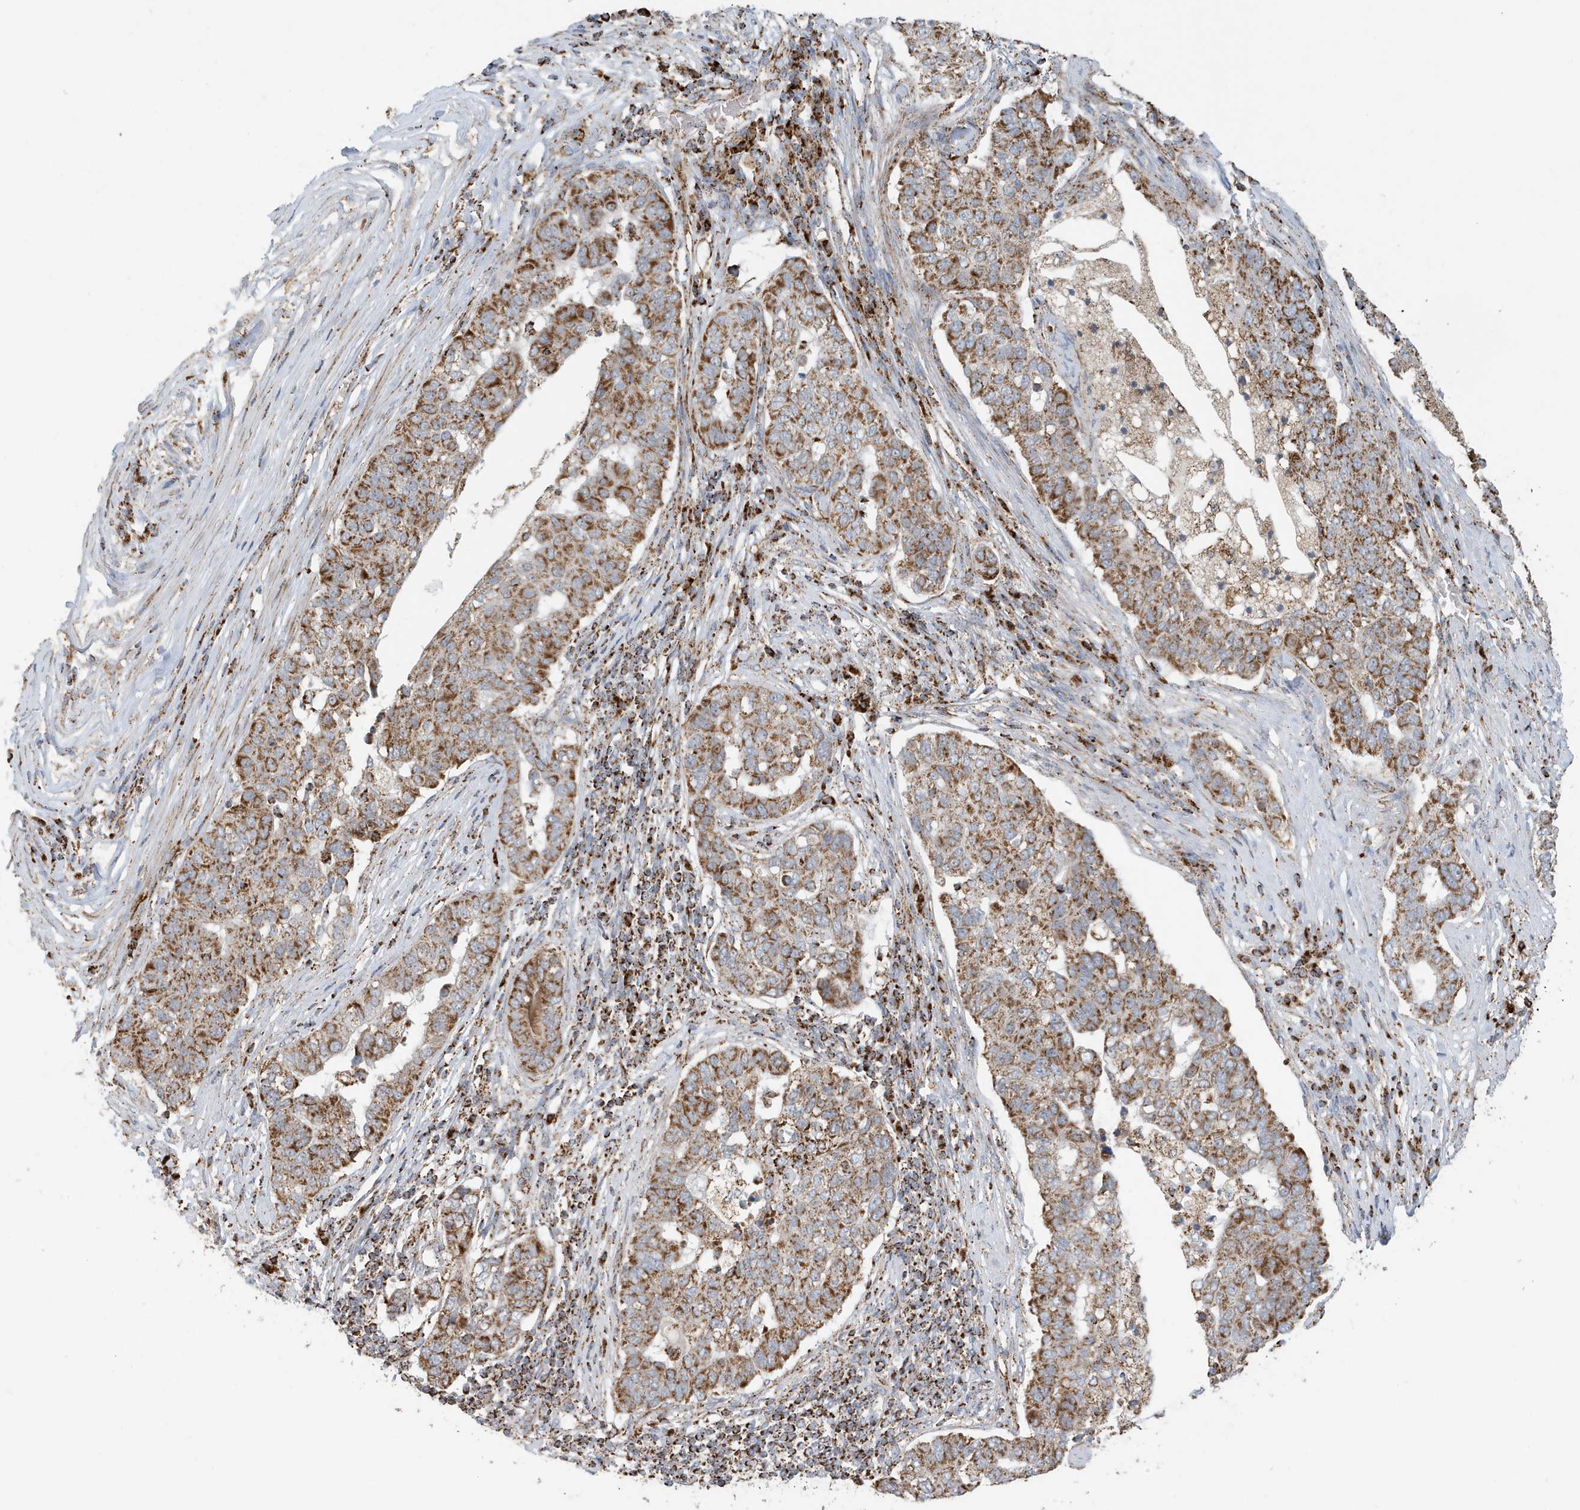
{"staining": {"intensity": "moderate", "quantity": ">75%", "location": "cytoplasmic/membranous"}, "tissue": "pancreatic cancer", "cell_type": "Tumor cells", "image_type": "cancer", "snomed": [{"axis": "morphology", "description": "Adenocarcinoma, NOS"}, {"axis": "topography", "description": "Pancreas"}], "caption": "This photomicrograph exhibits adenocarcinoma (pancreatic) stained with IHC to label a protein in brown. The cytoplasmic/membranous of tumor cells show moderate positivity for the protein. Nuclei are counter-stained blue.", "gene": "MAN1A1", "patient": {"sex": "female", "age": 61}}